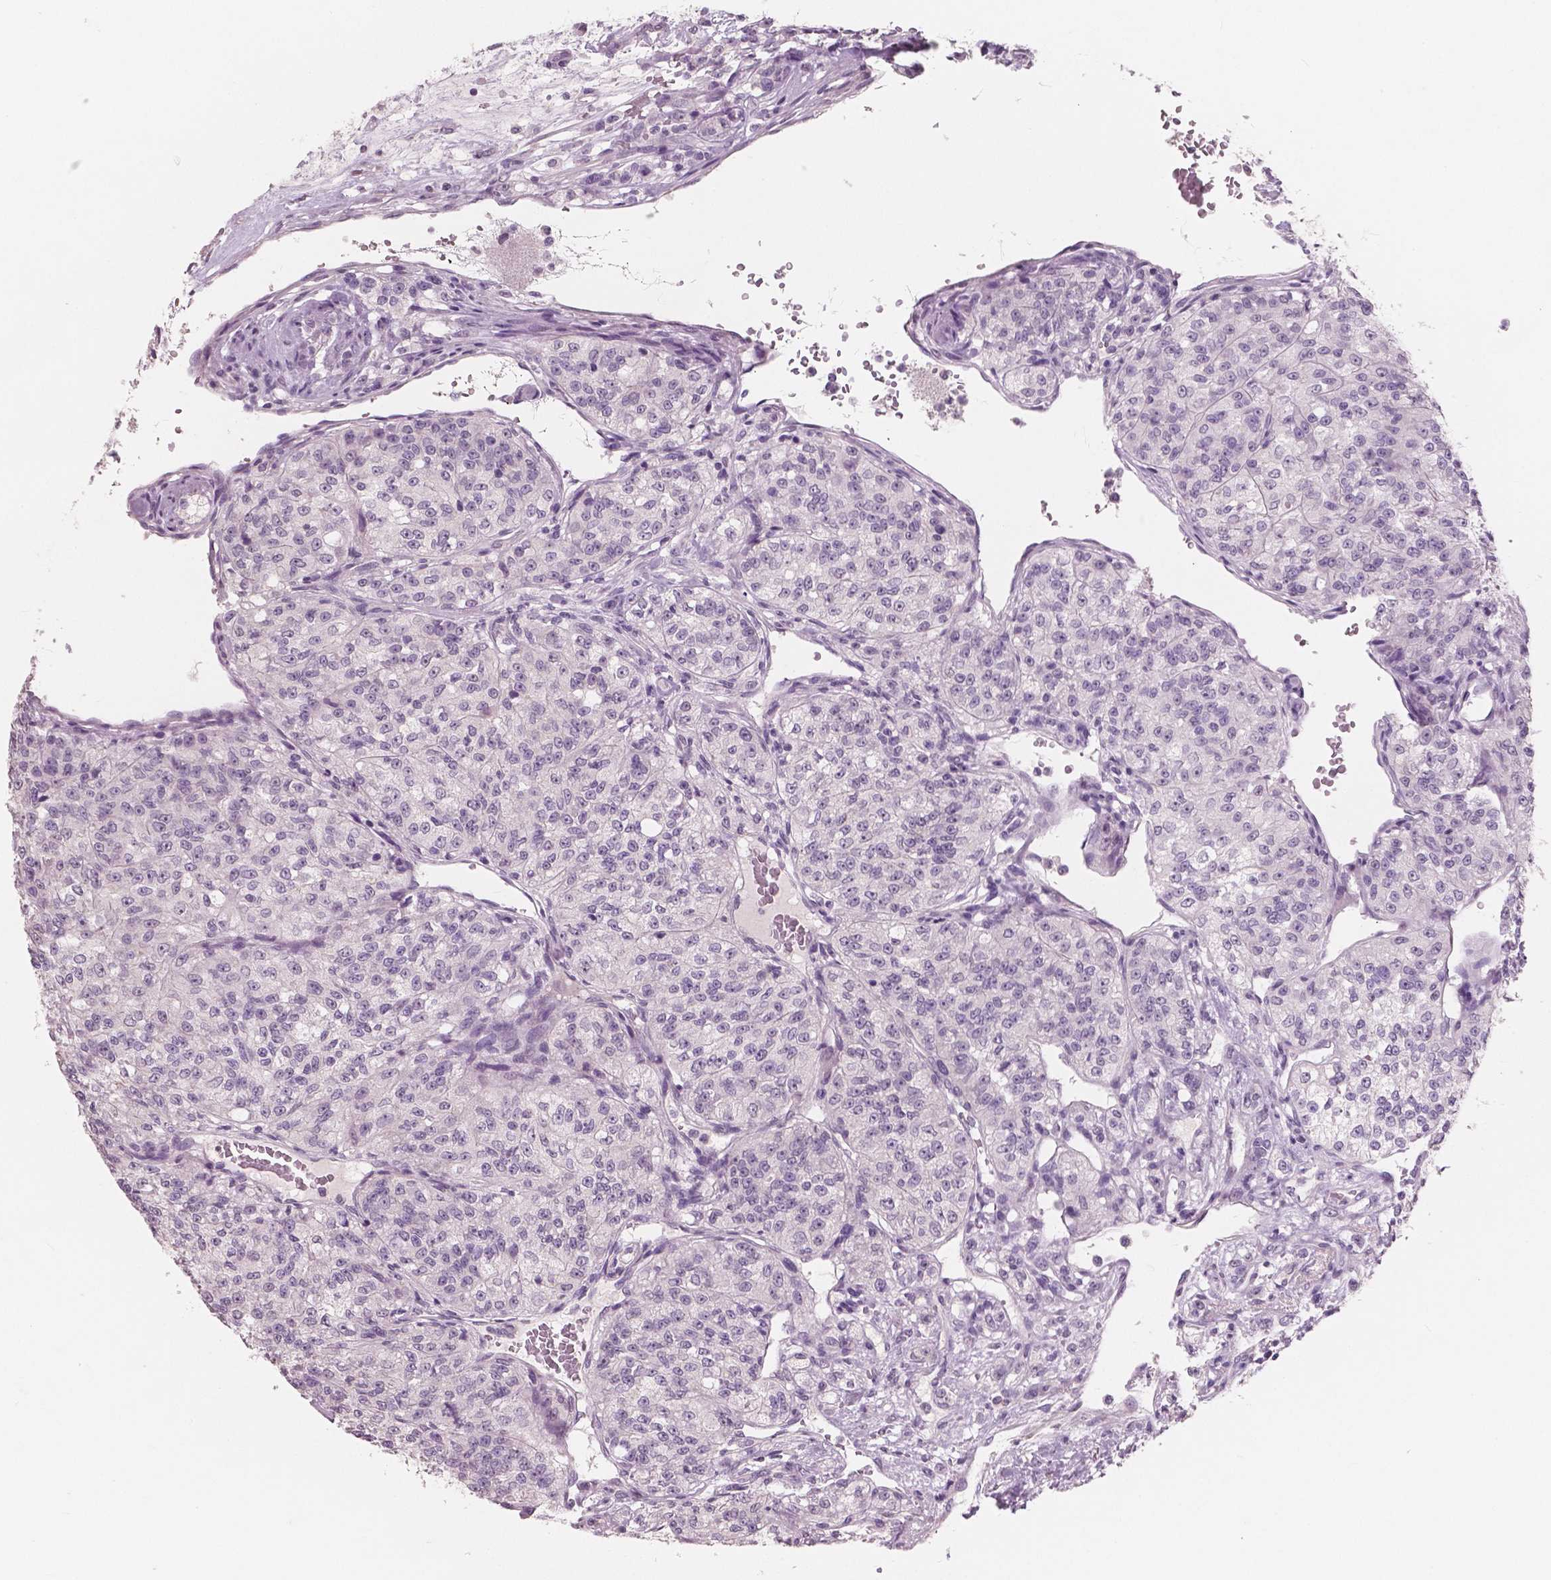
{"staining": {"intensity": "negative", "quantity": "none", "location": "none"}, "tissue": "renal cancer", "cell_type": "Tumor cells", "image_type": "cancer", "snomed": [{"axis": "morphology", "description": "Adenocarcinoma, NOS"}, {"axis": "topography", "description": "Kidney"}], "caption": "A photomicrograph of human adenocarcinoma (renal) is negative for staining in tumor cells.", "gene": "NECAB1", "patient": {"sex": "female", "age": 63}}